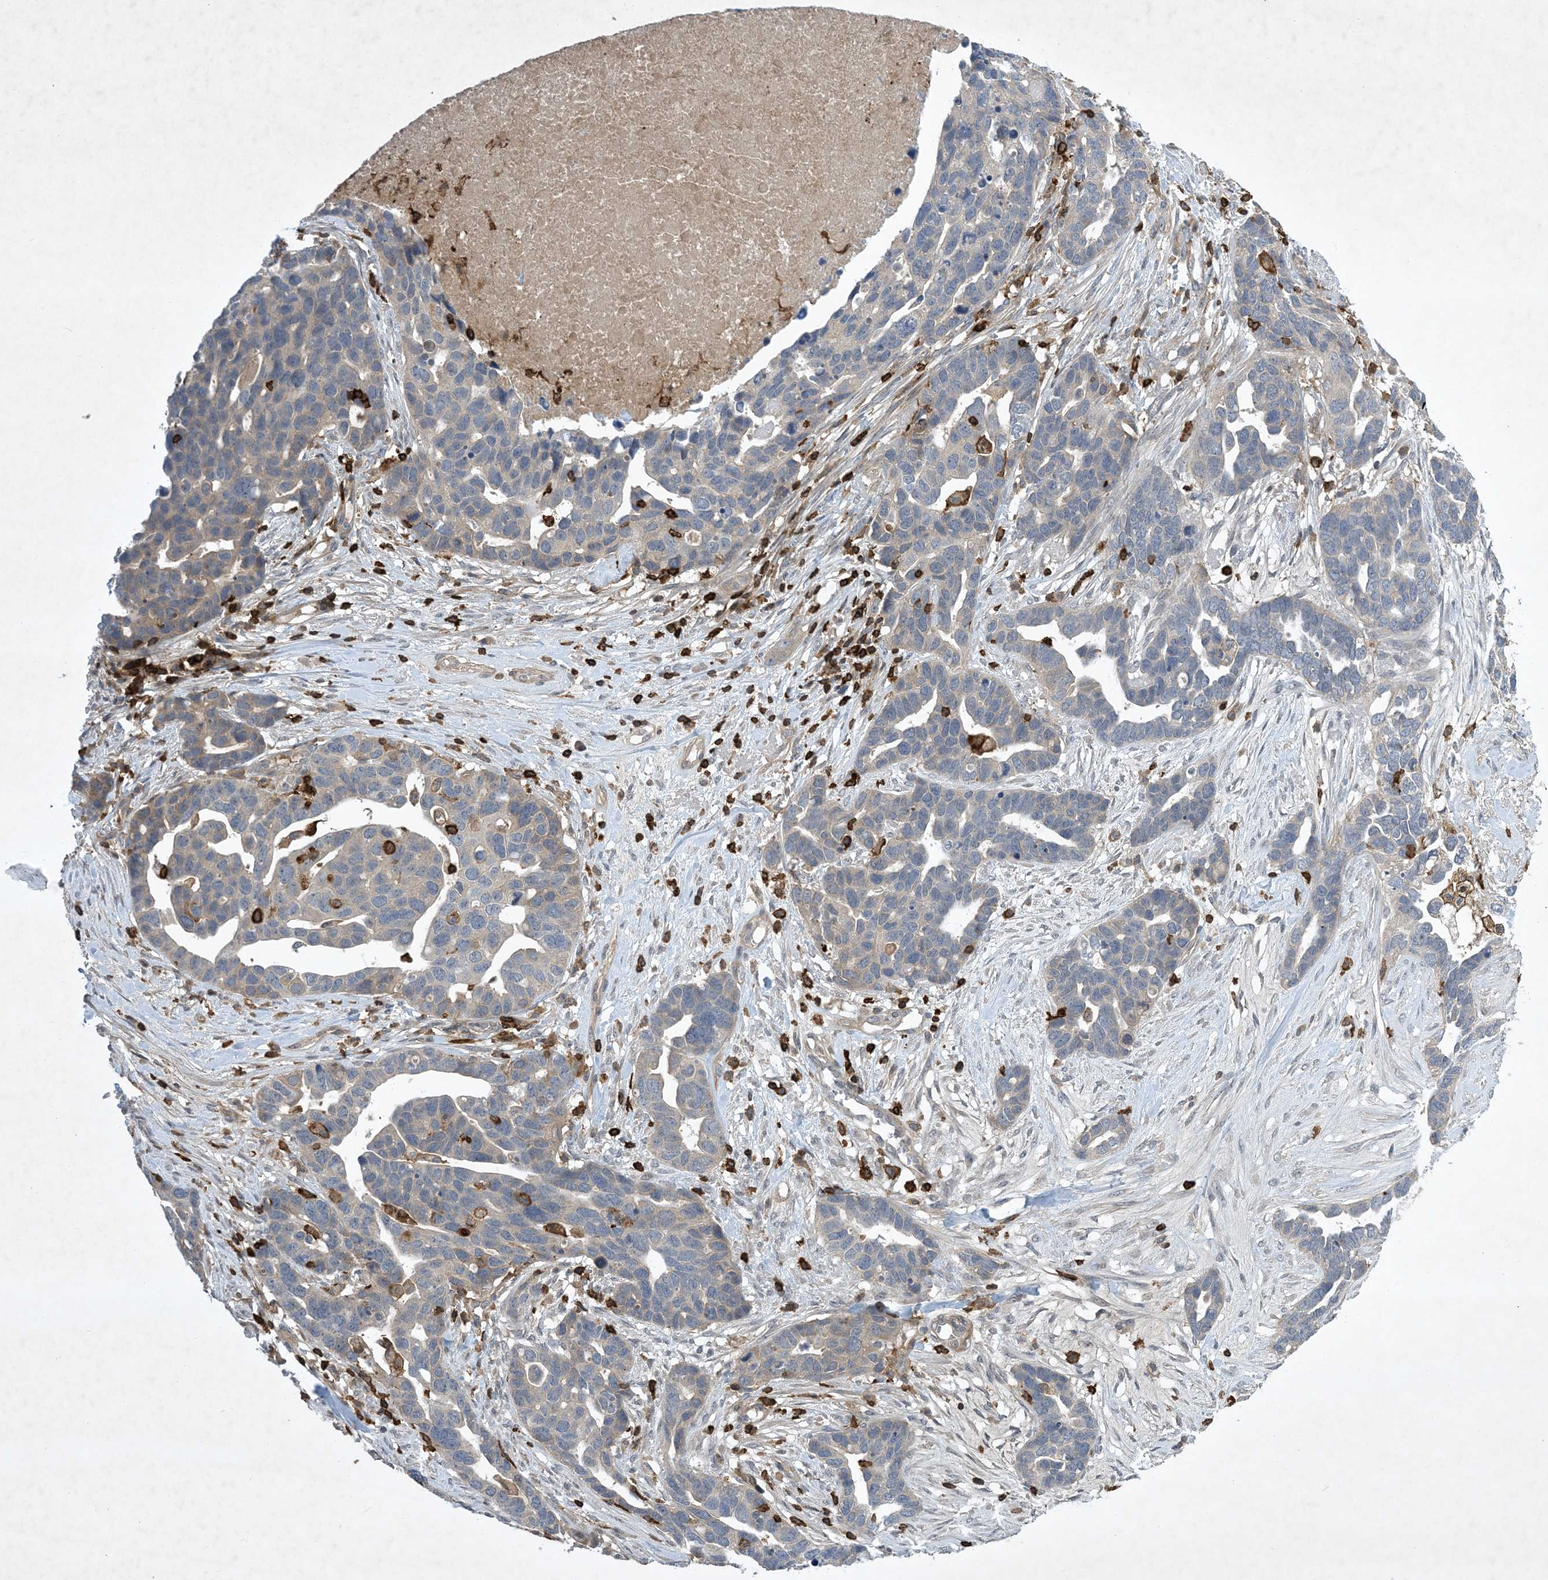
{"staining": {"intensity": "negative", "quantity": "none", "location": "none"}, "tissue": "ovarian cancer", "cell_type": "Tumor cells", "image_type": "cancer", "snomed": [{"axis": "morphology", "description": "Cystadenocarcinoma, serous, NOS"}, {"axis": "topography", "description": "Ovary"}], "caption": "This is an immunohistochemistry (IHC) micrograph of human ovarian cancer. There is no expression in tumor cells.", "gene": "AK9", "patient": {"sex": "female", "age": 54}}